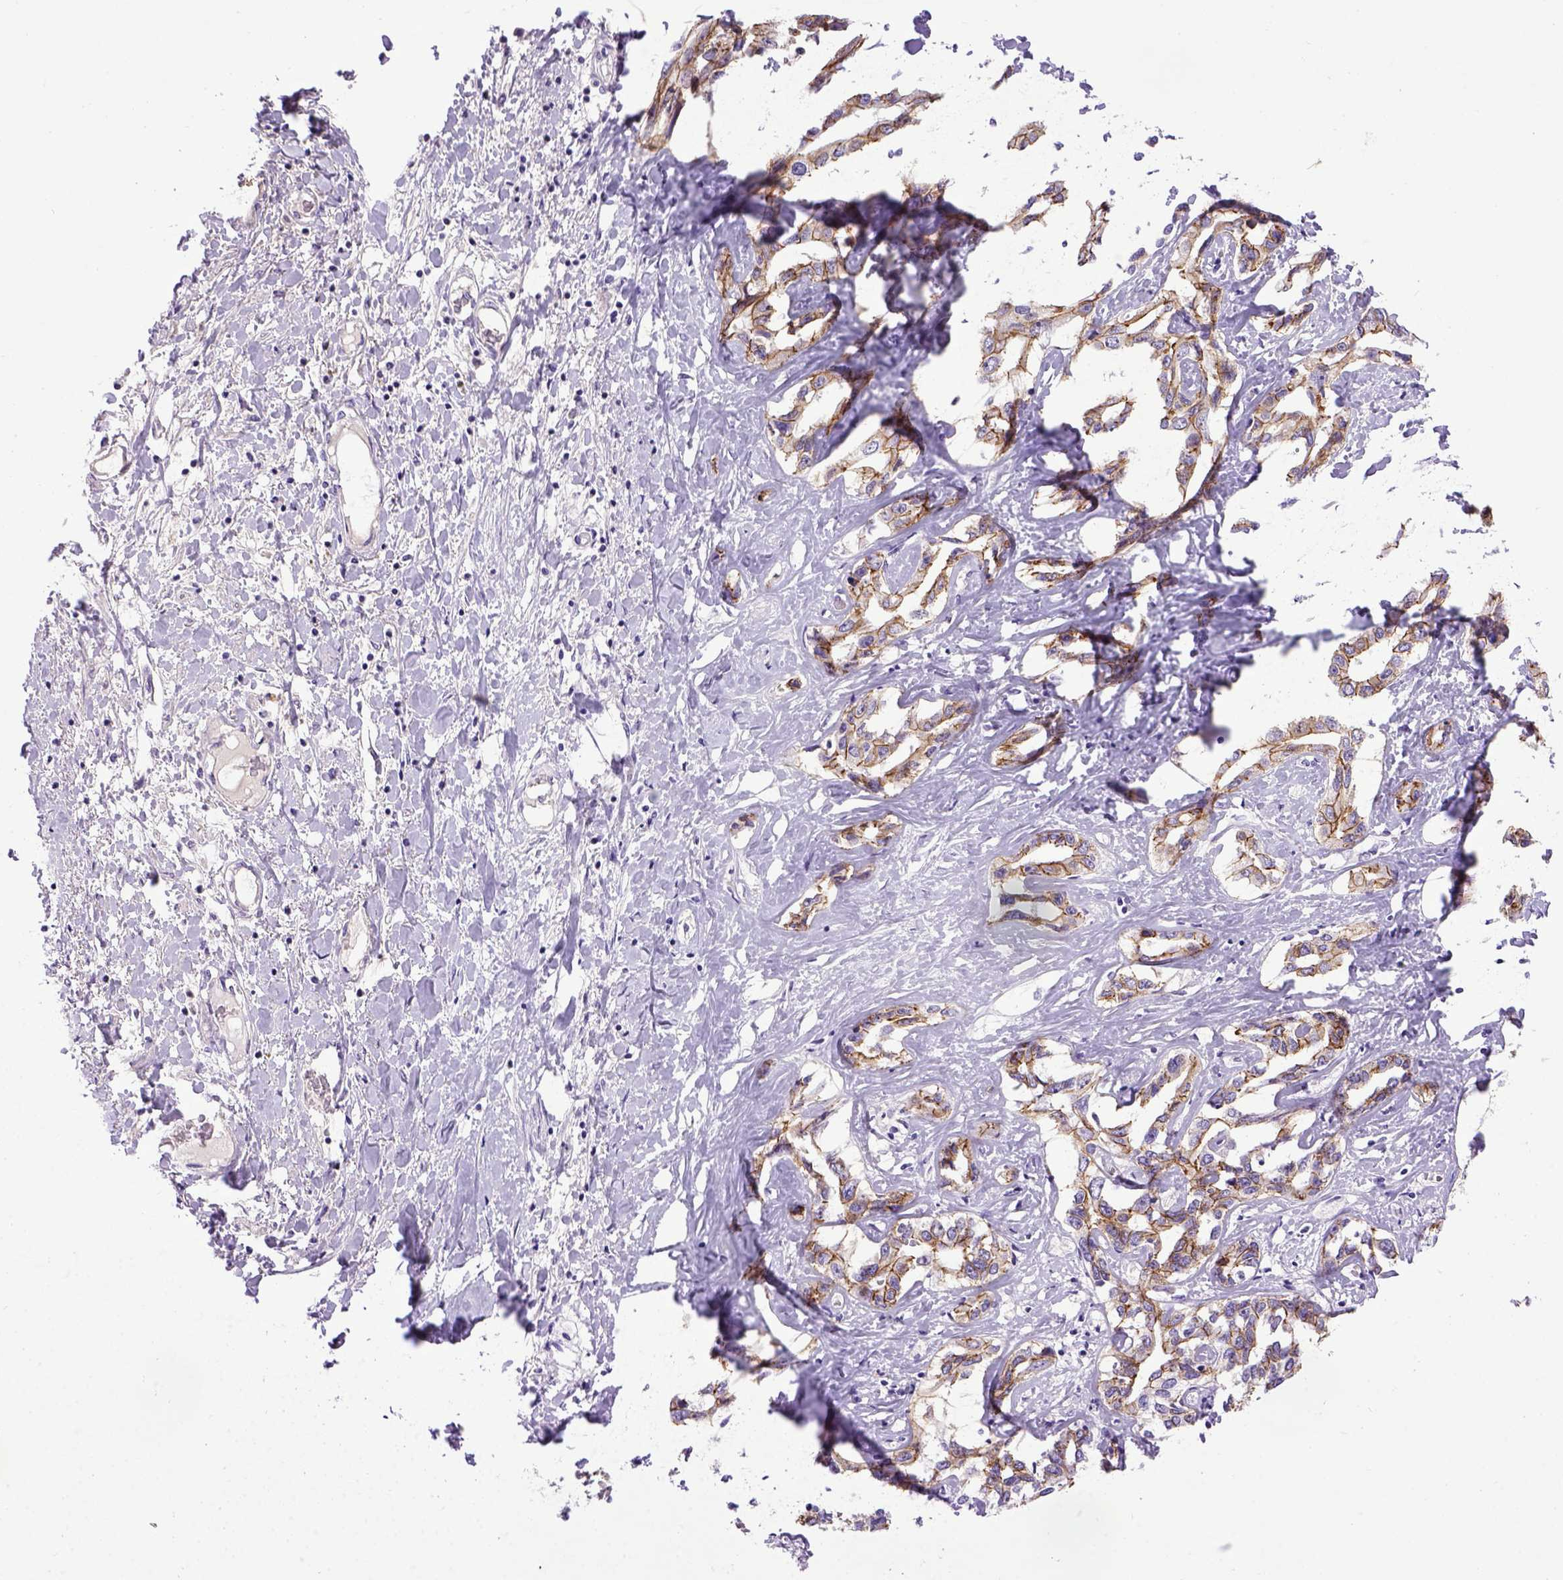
{"staining": {"intensity": "moderate", "quantity": ">75%", "location": "cytoplasmic/membranous"}, "tissue": "liver cancer", "cell_type": "Tumor cells", "image_type": "cancer", "snomed": [{"axis": "morphology", "description": "Cholangiocarcinoma"}, {"axis": "topography", "description": "Liver"}], "caption": "Liver cholangiocarcinoma tissue demonstrates moderate cytoplasmic/membranous positivity in about >75% of tumor cells", "gene": "CDH1", "patient": {"sex": "male", "age": 59}}